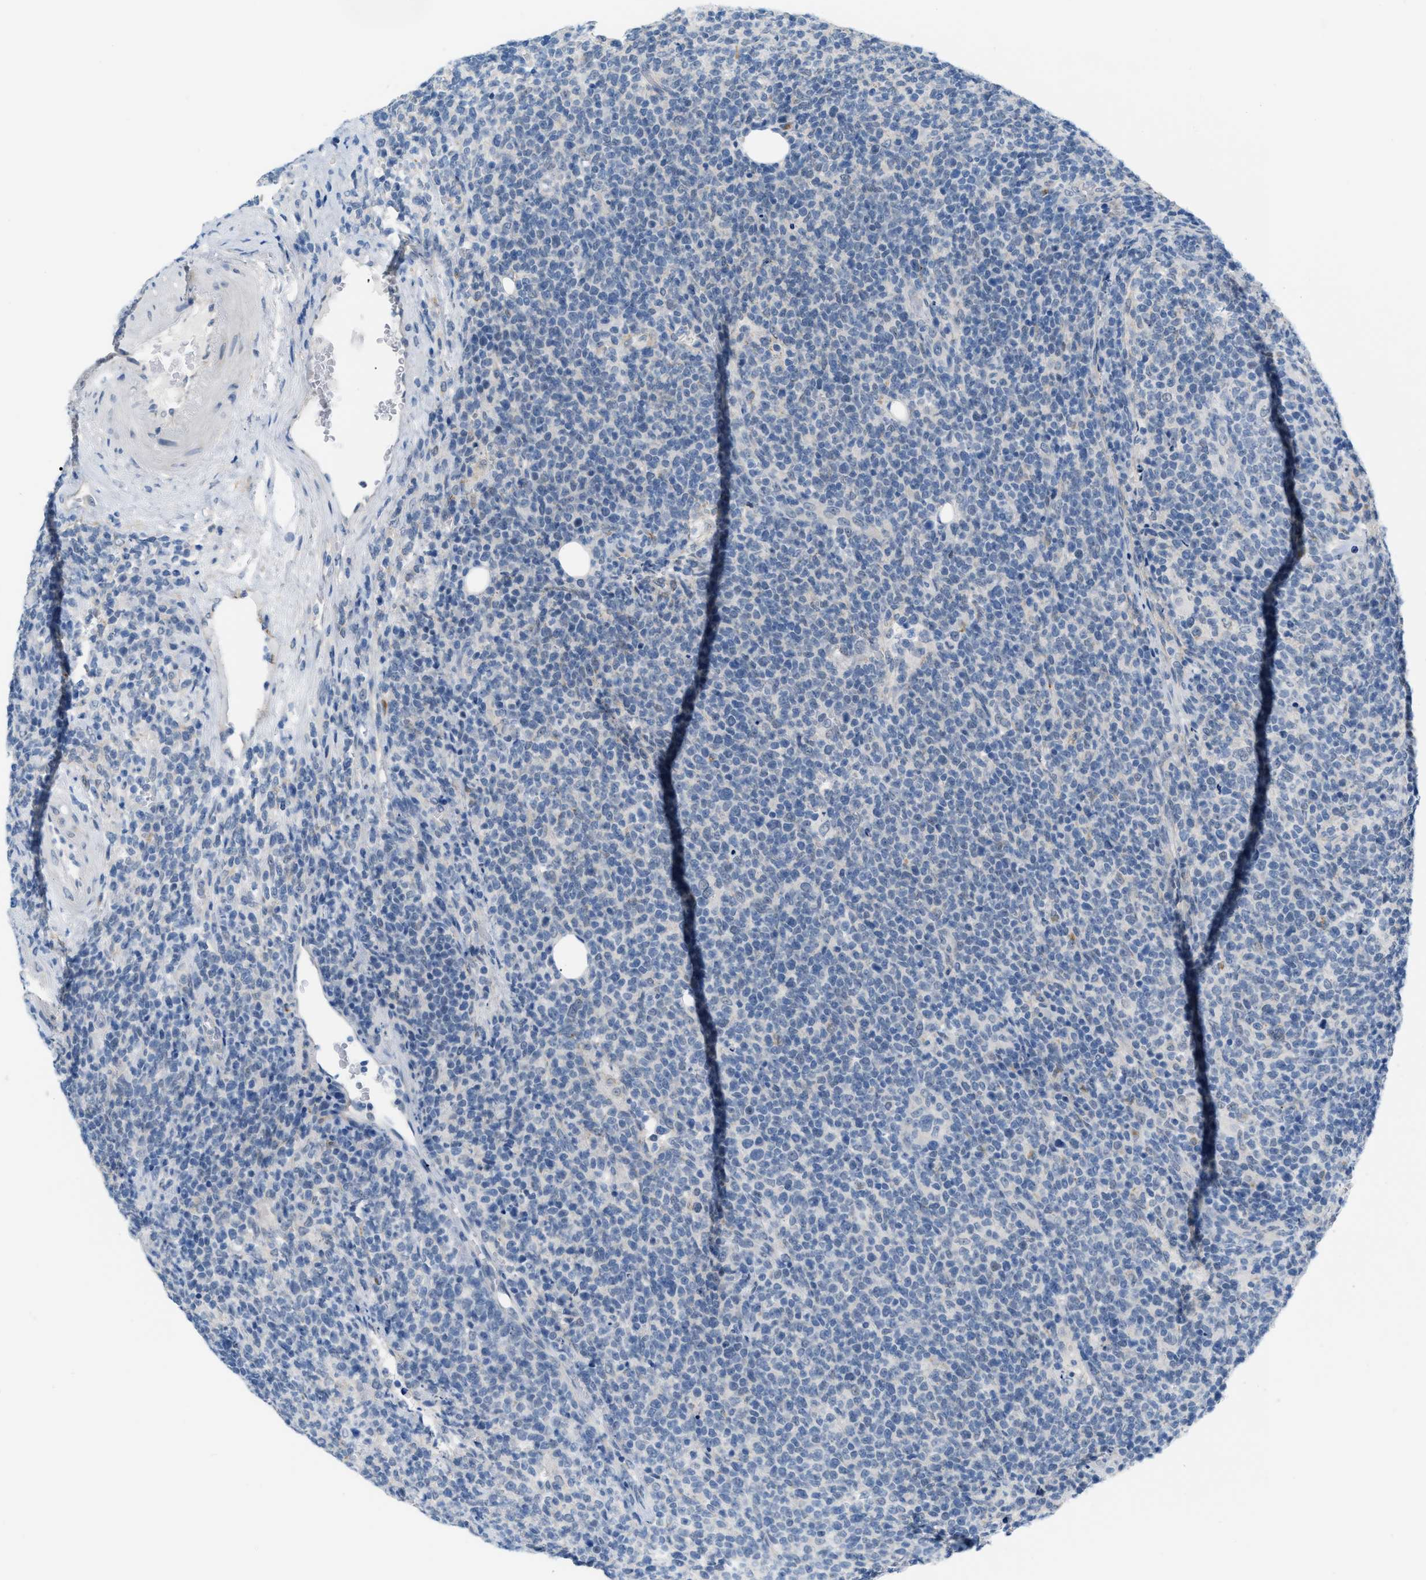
{"staining": {"intensity": "negative", "quantity": "none", "location": "none"}, "tissue": "lymphoma", "cell_type": "Tumor cells", "image_type": "cancer", "snomed": [{"axis": "morphology", "description": "Malignant lymphoma, non-Hodgkin's type, High grade"}, {"axis": "topography", "description": "Lymph node"}], "caption": "Protein analysis of high-grade malignant lymphoma, non-Hodgkin's type demonstrates no significant positivity in tumor cells.", "gene": "PHRF1", "patient": {"sex": "male", "age": 61}}